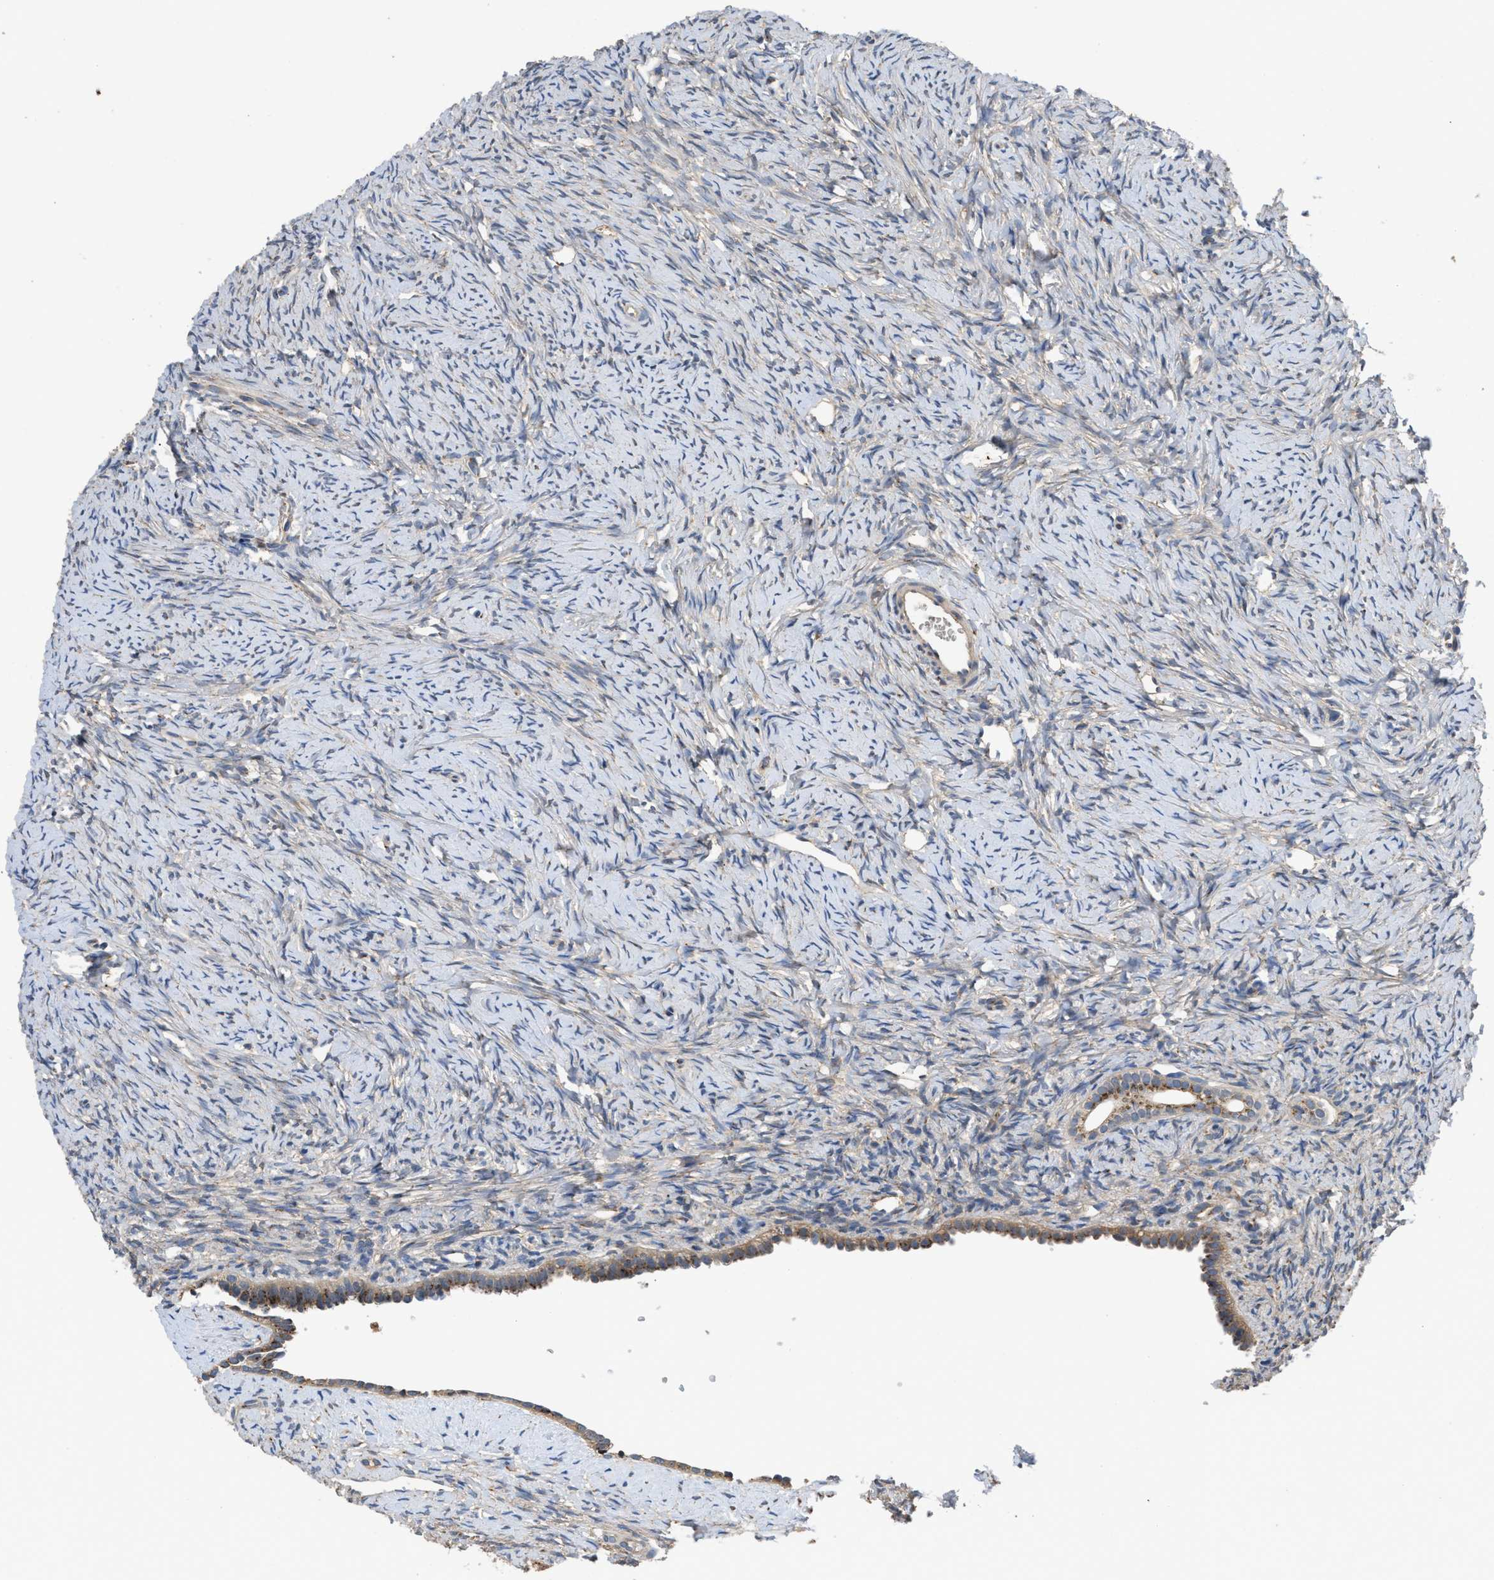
{"staining": {"intensity": "negative", "quantity": "none", "location": "none"}, "tissue": "ovary", "cell_type": "Follicle cells", "image_type": "normal", "snomed": [{"axis": "morphology", "description": "Normal tissue, NOS"}, {"axis": "topography", "description": "Ovary"}], "caption": "Ovary was stained to show a protein in brown. There is no significant expression in follicle cells. The staining was performed using DAB (3,3'-diaminobenzidine) to visualize the protein expression in brown, while the nuclei were stained in blue with hematoxylin (Magnification: 20x).", "gene": "SIK2", "patient": {"sex": "female", "age": 33}}